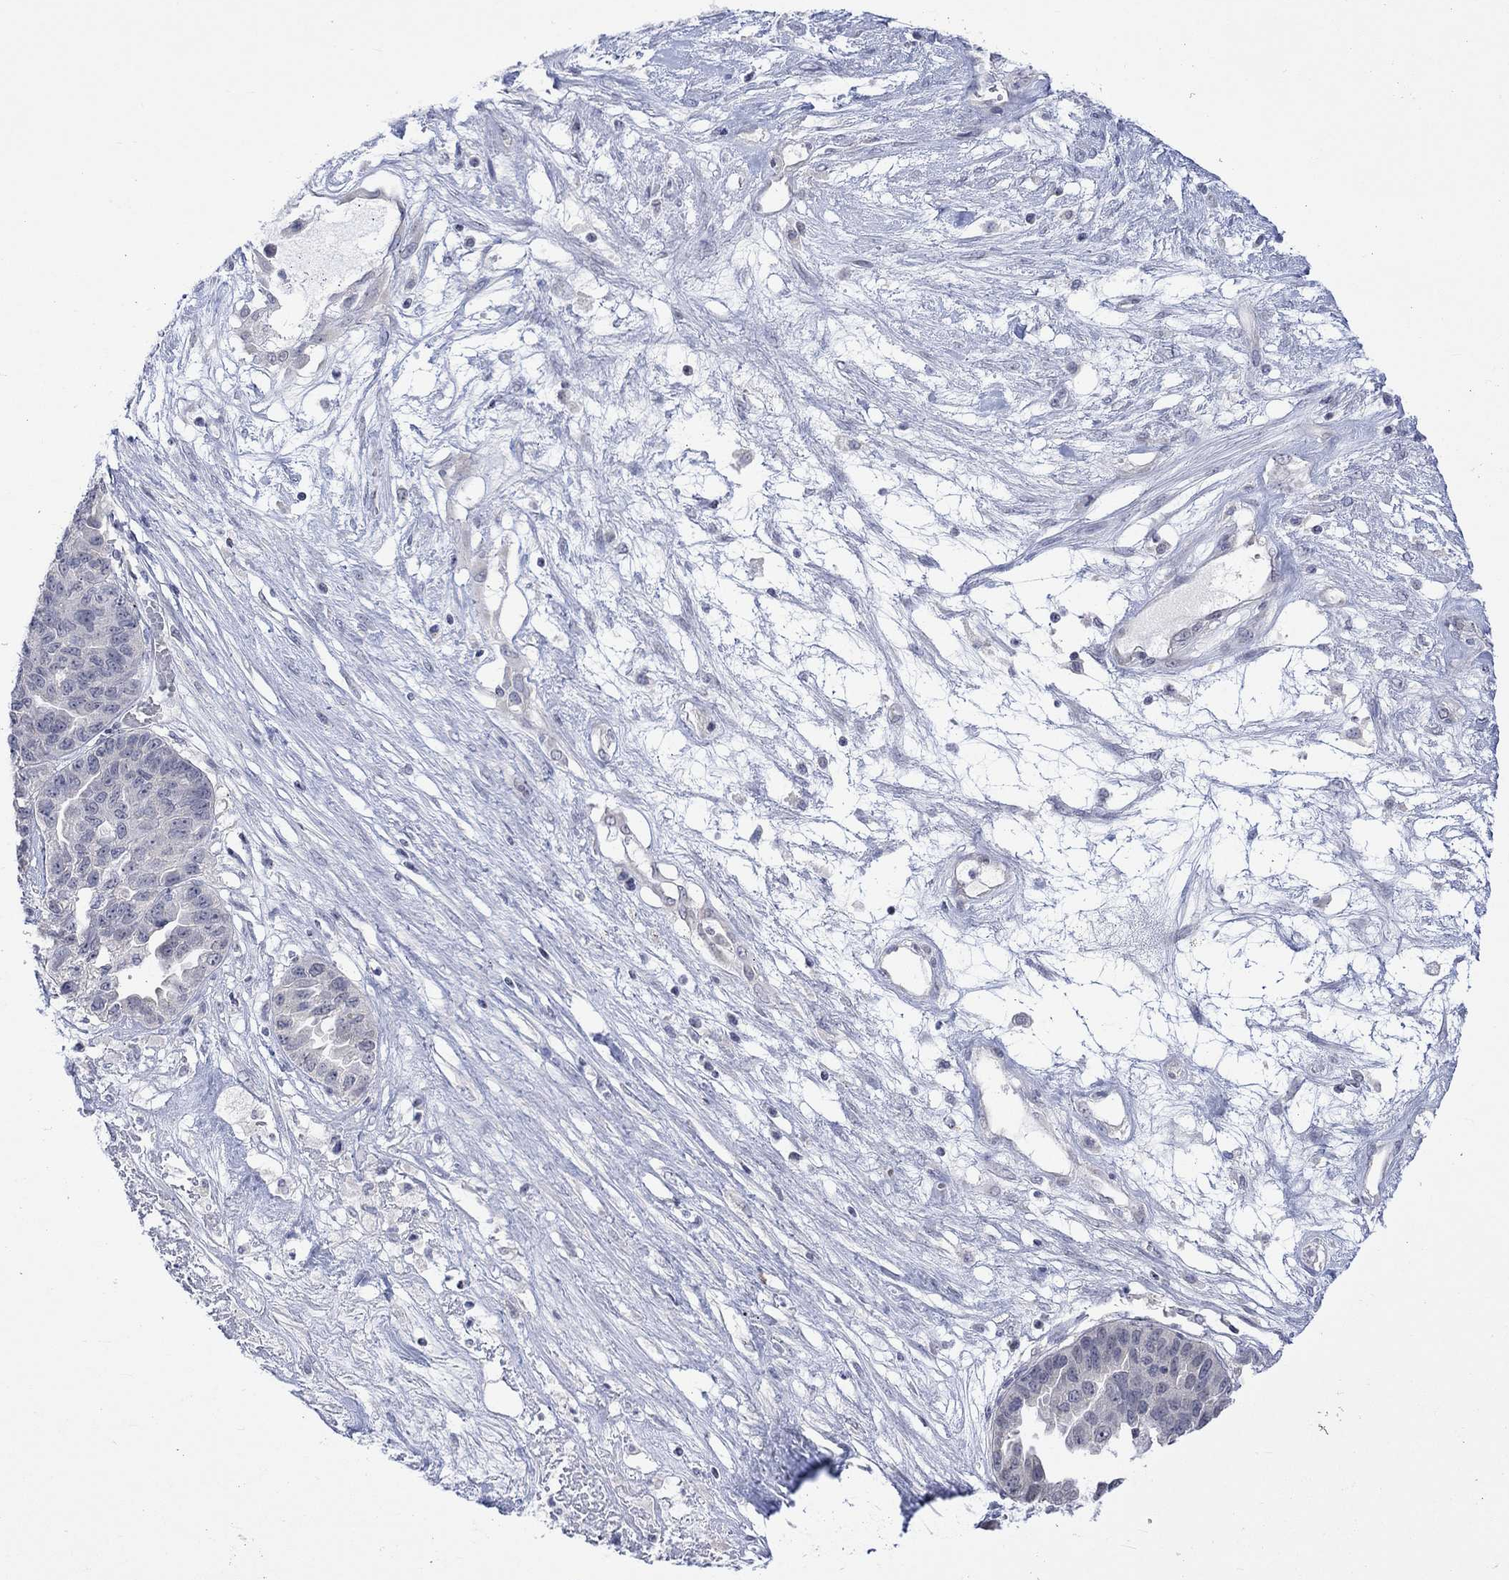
{"staining": {"intensity": "negative", "quantity": "none", "location": "none"}, "tissue": "ovarian cancer", "cell_type": "Tumor cells", "image_type": "cancer", "snomed": [{"axis": "morphology", "description": "Cystadenocarcinoma, serous, NOS"}, {"axis": "topography", "description": "Ovary"}], "caption": "High power microscopy micrograph of an immunohistochemistry (IHC) photomicrograph of serous cystadenocarcinoma (ovarian), revealing no significant staining in tumor cells.", "gene": "DCX", "patient": {"sex": "female", "age": 87}}